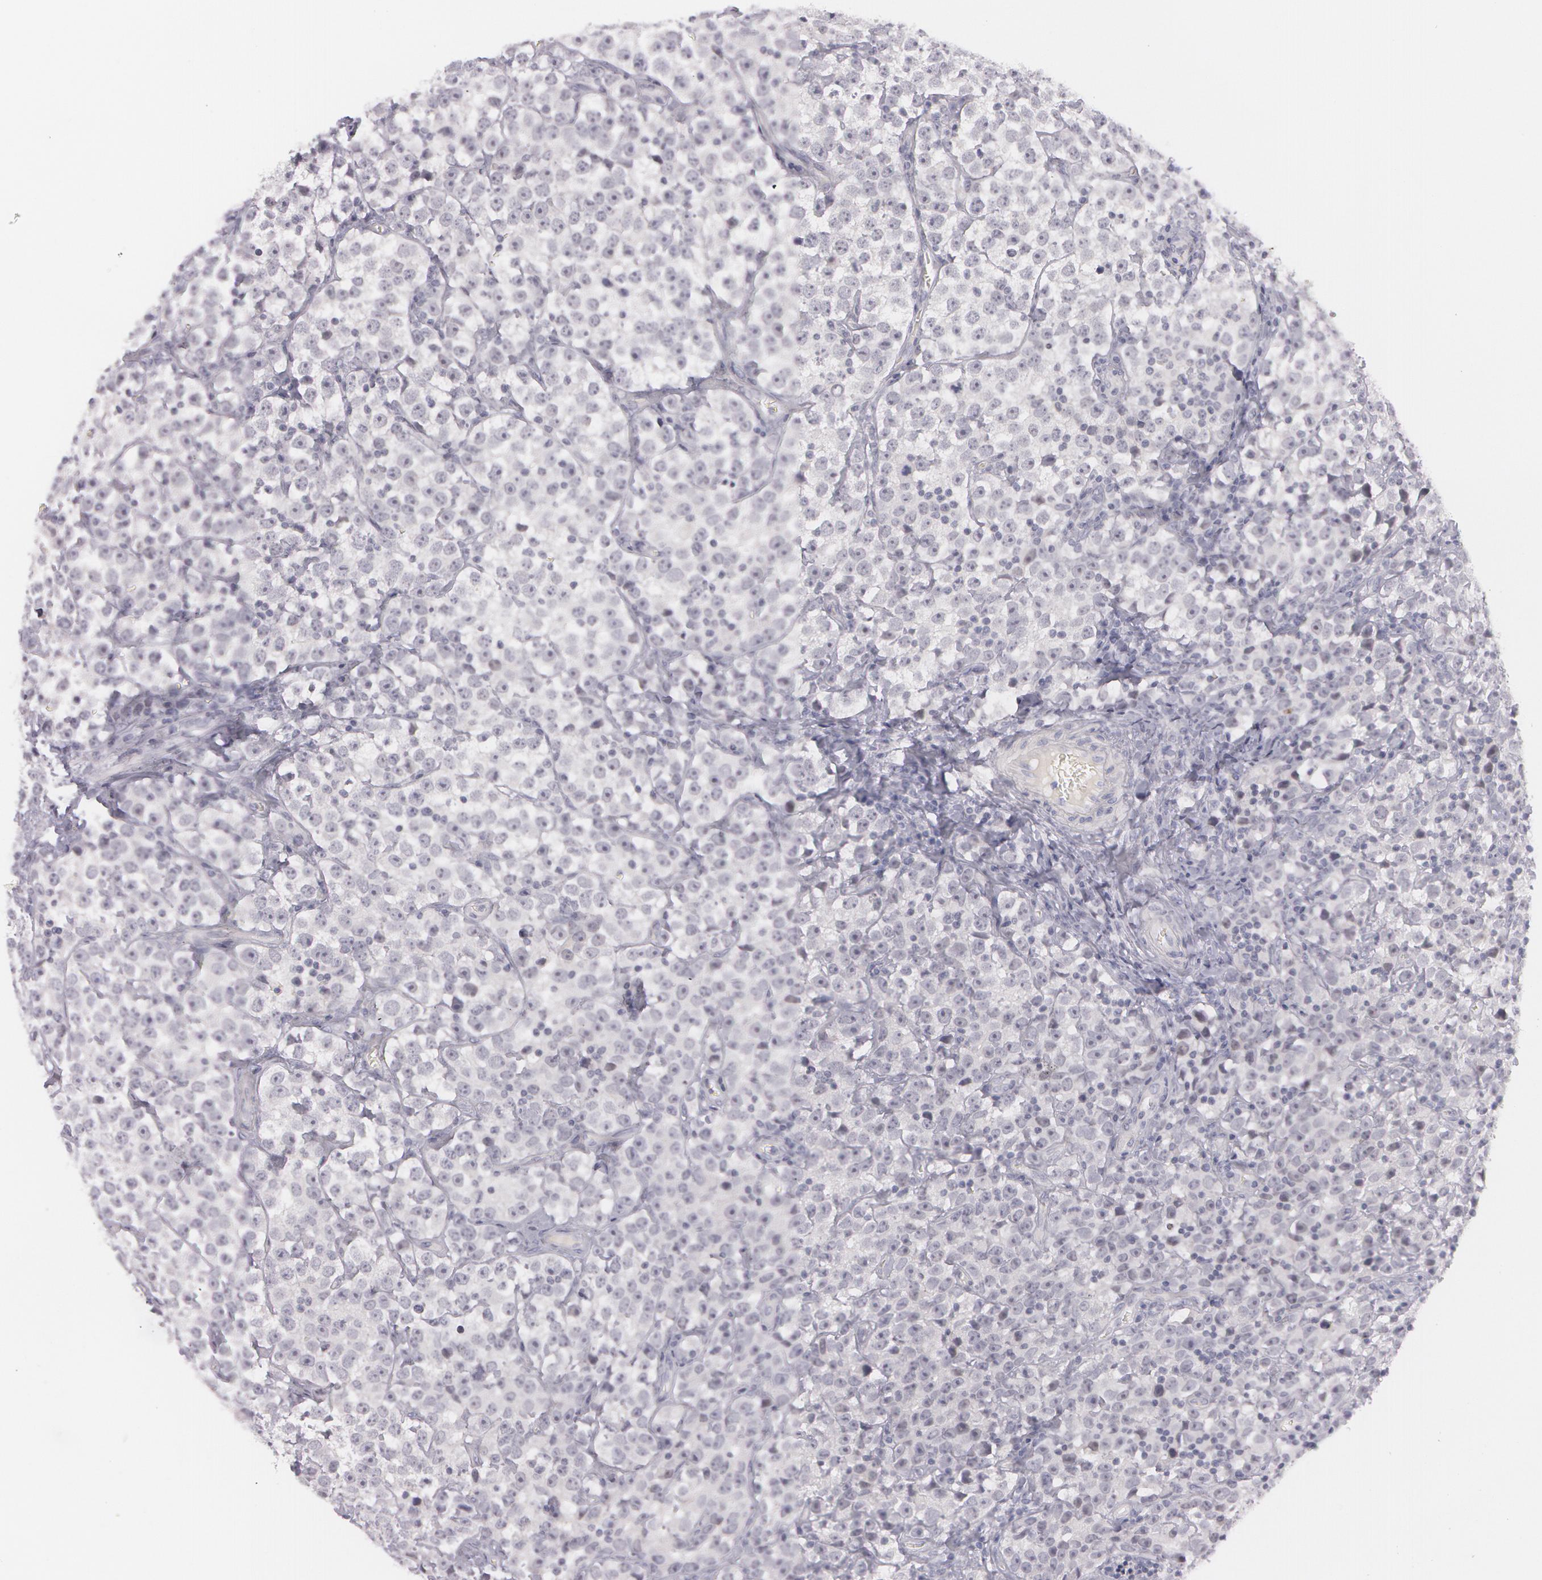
{"staining": {"intensity": "negative", "quantity": "none", "location": "none"}, "tissue": "testis cancer", "cell_type": "Tumor cells", "image_type": "cancer", "snomed": [{"axis": "morphology", "description": "Seminoma, NOS"}, {"axis": "topography", "description": "Testis"}], "caption": "Testis cancer was stained to show a protein in brown. There is no significant expression in tumor cells.", "gene": "IL1RN", "patient": {"sex": "male", "age": 25}}